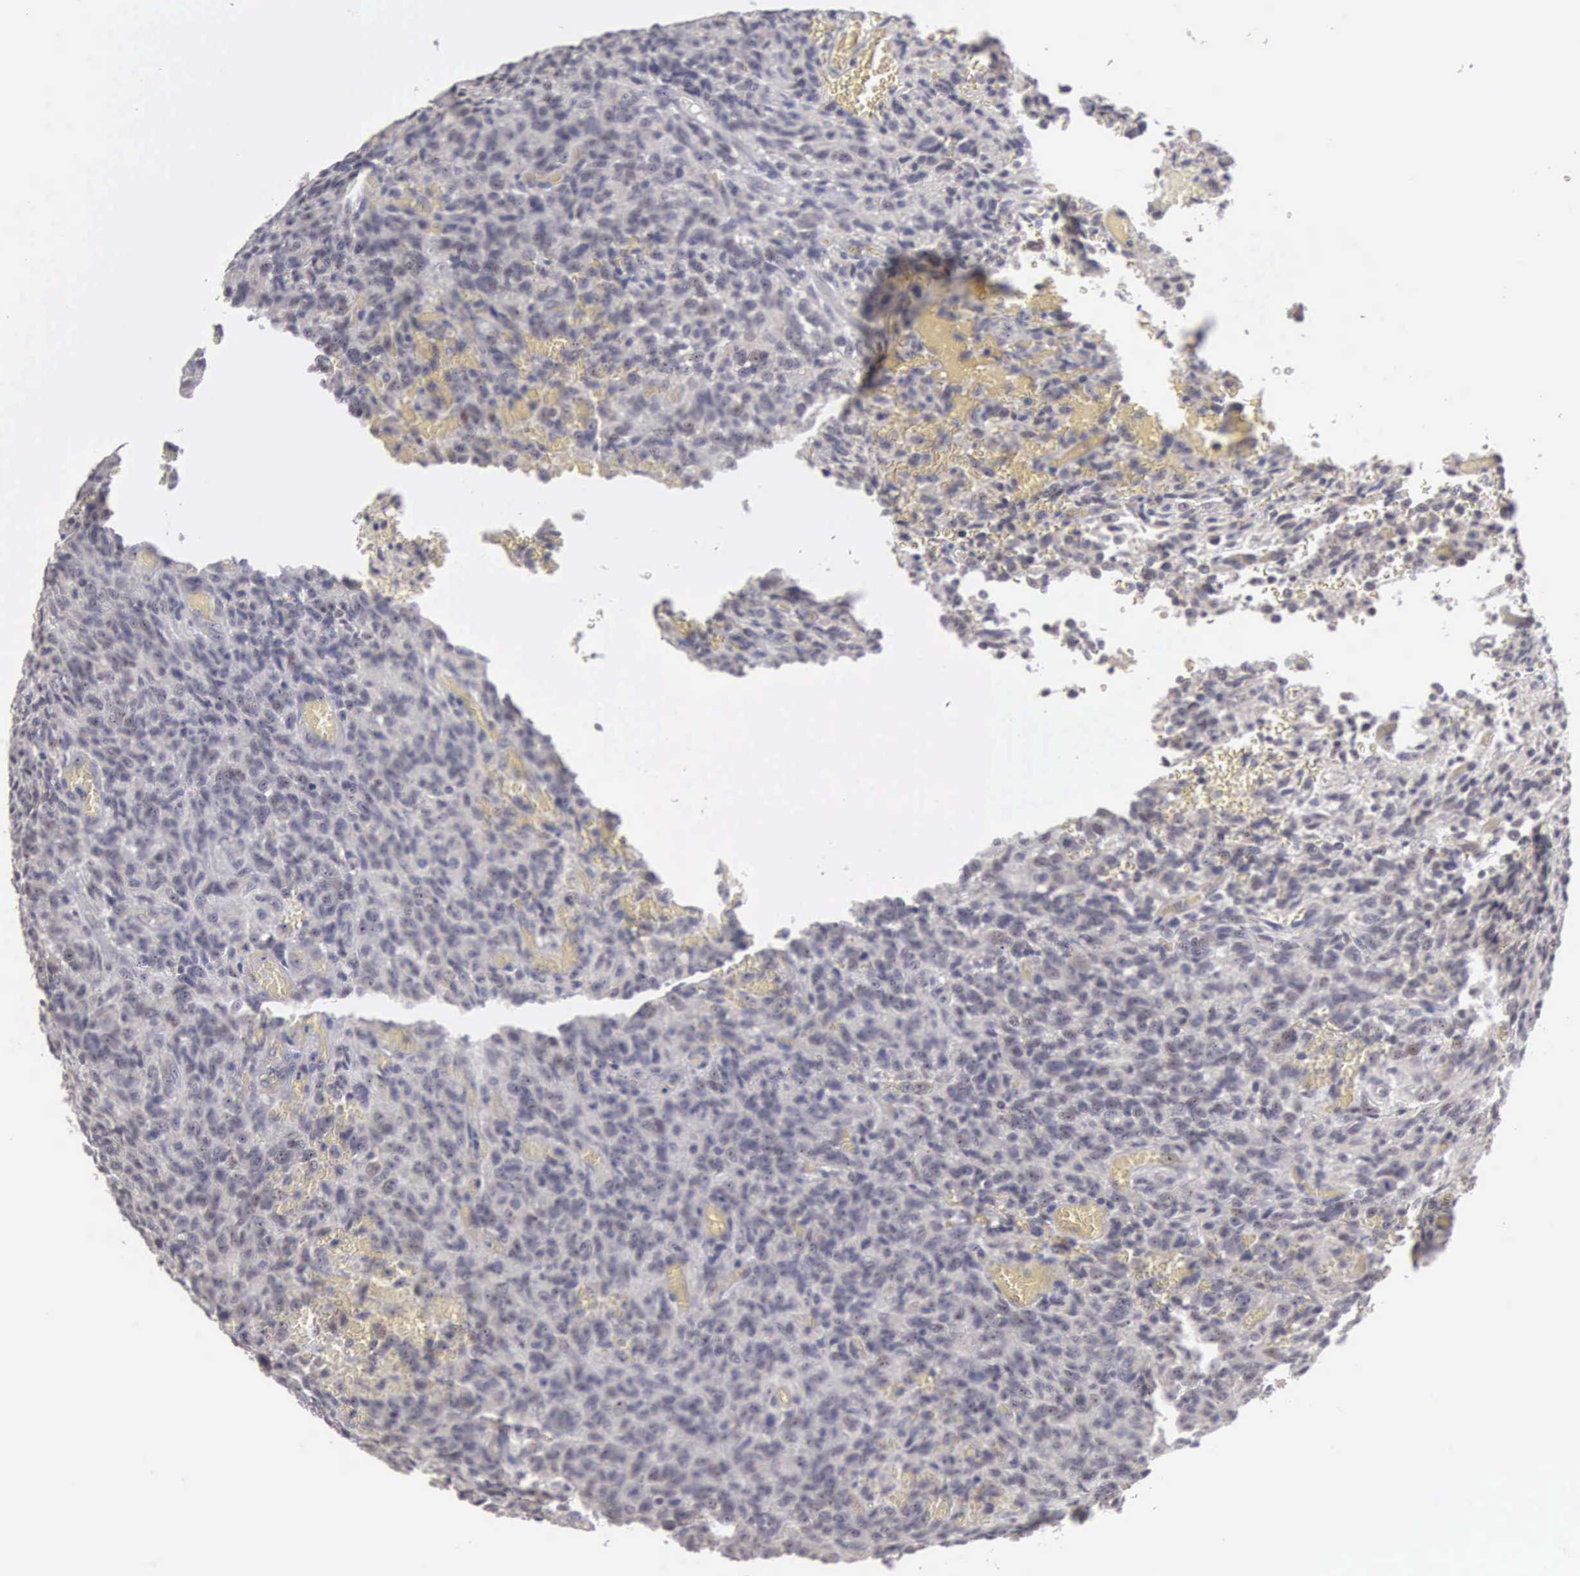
{"staining": {"intensity": "negative", "quantity": "none", "location": "none"}, "tissue": "glioma", "cell_type": "Tumor cells", "image_type": "cancer", "snomed": [{"axis": "morphology", "description": "Glioma, malignant, High grade"}, {"axis": "topography", "description": "Brain"}], "caption": "An image of glioma stained for a protein displays no brown staining in tumor cells.", "gene": "AMN", "patient": {"sex": "male", "age": 56}}